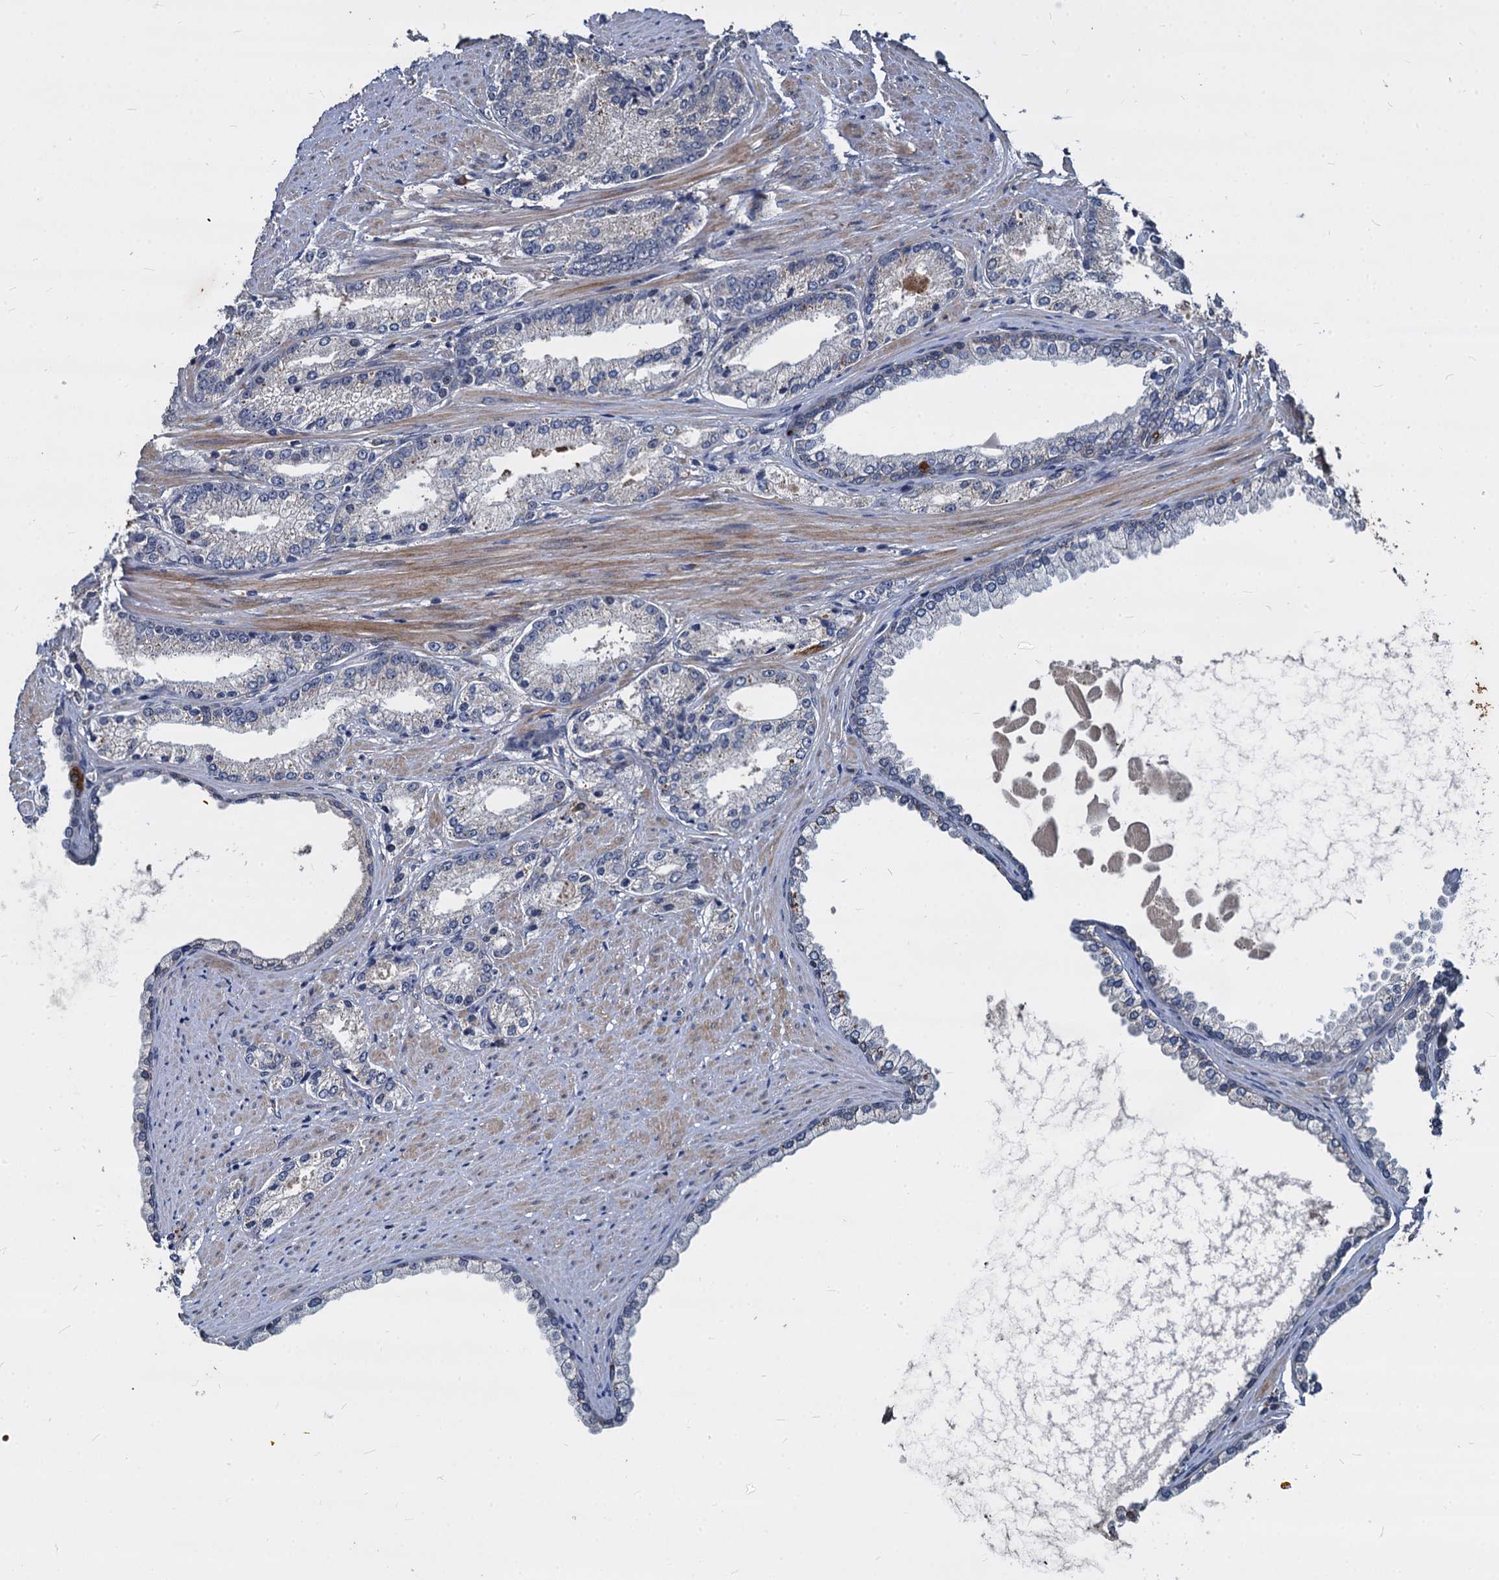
{"staining": {"intensity": "negative", "quantity": "none", "location": "none"}, "tissue": "prostate cancer", "cell_type": "Tumor cells", "image_type": "cancer", "snomed": [{"axis": "morphology", "description": "Adenocarcinoma, High grade"}, {"axis": "topography", "description": "Prostate"}], "caption": "Protein analysis of adenocarcinoma (high-grade) (prostate) exhibits no significant positivity in tumor cells.", "gene": "CCDC184", "patient": {"sex": "male", "age": 66}}